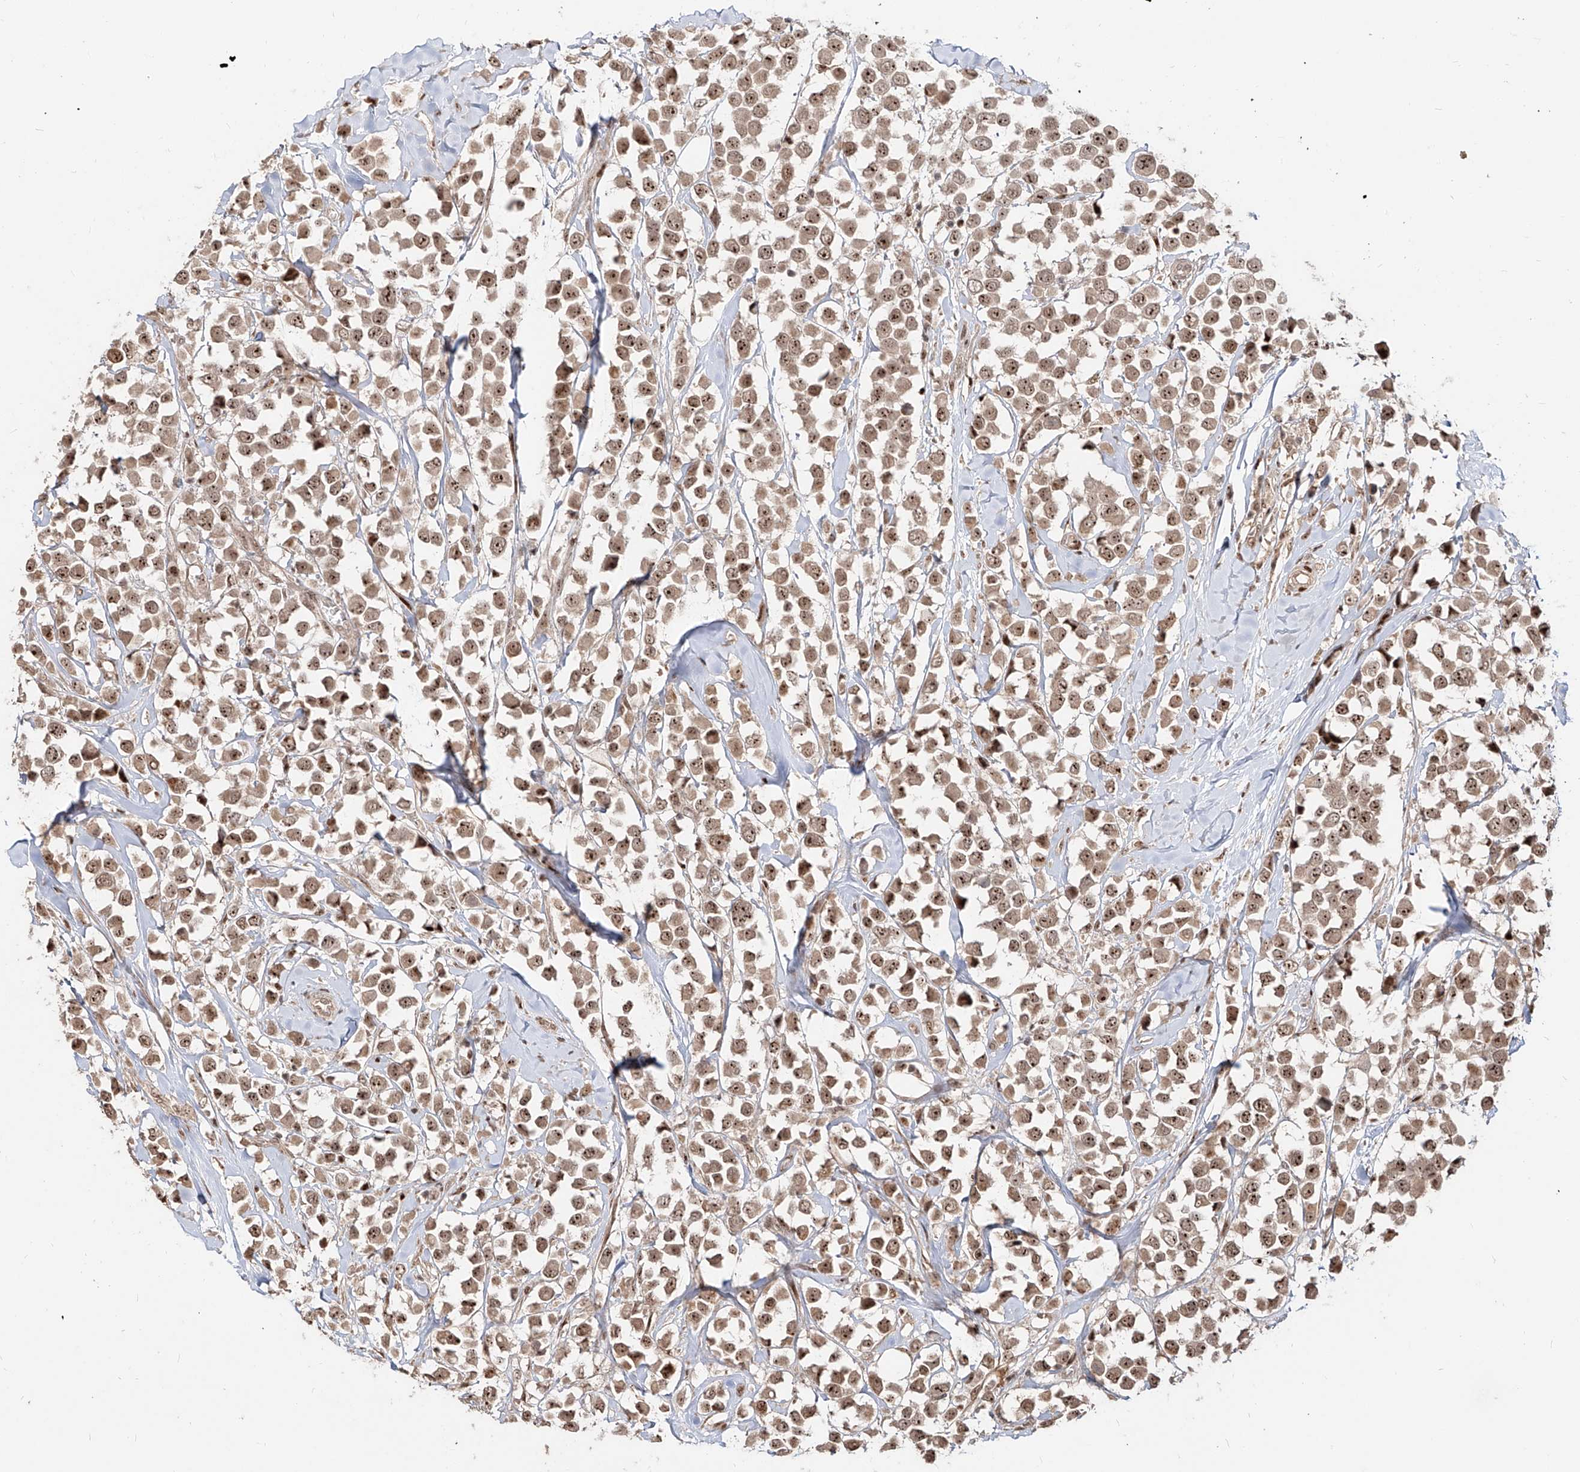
{"staining": {"intensity": "moderate", "quantity": ">75%", "location": "cytoplasmic/membranous,nuclear"}, "tissue": "breast cancer", "cell_type": "Tumor cells", "image_type": "cancer", "snomed": [{"axis": "morphology", "description": "Duct carcinoma"}, {"axis": "topography", "description": "Breast"}], "caption": "Immunohistochemical staining of breast cancer (intraductal carcinoma) demonstrates moderate cytoplasmic/membranous and nuclear protein staining in about >75% of tumor cells.", "gene": "ZNF710", "patient": {"sex": "female", "age": 61}}